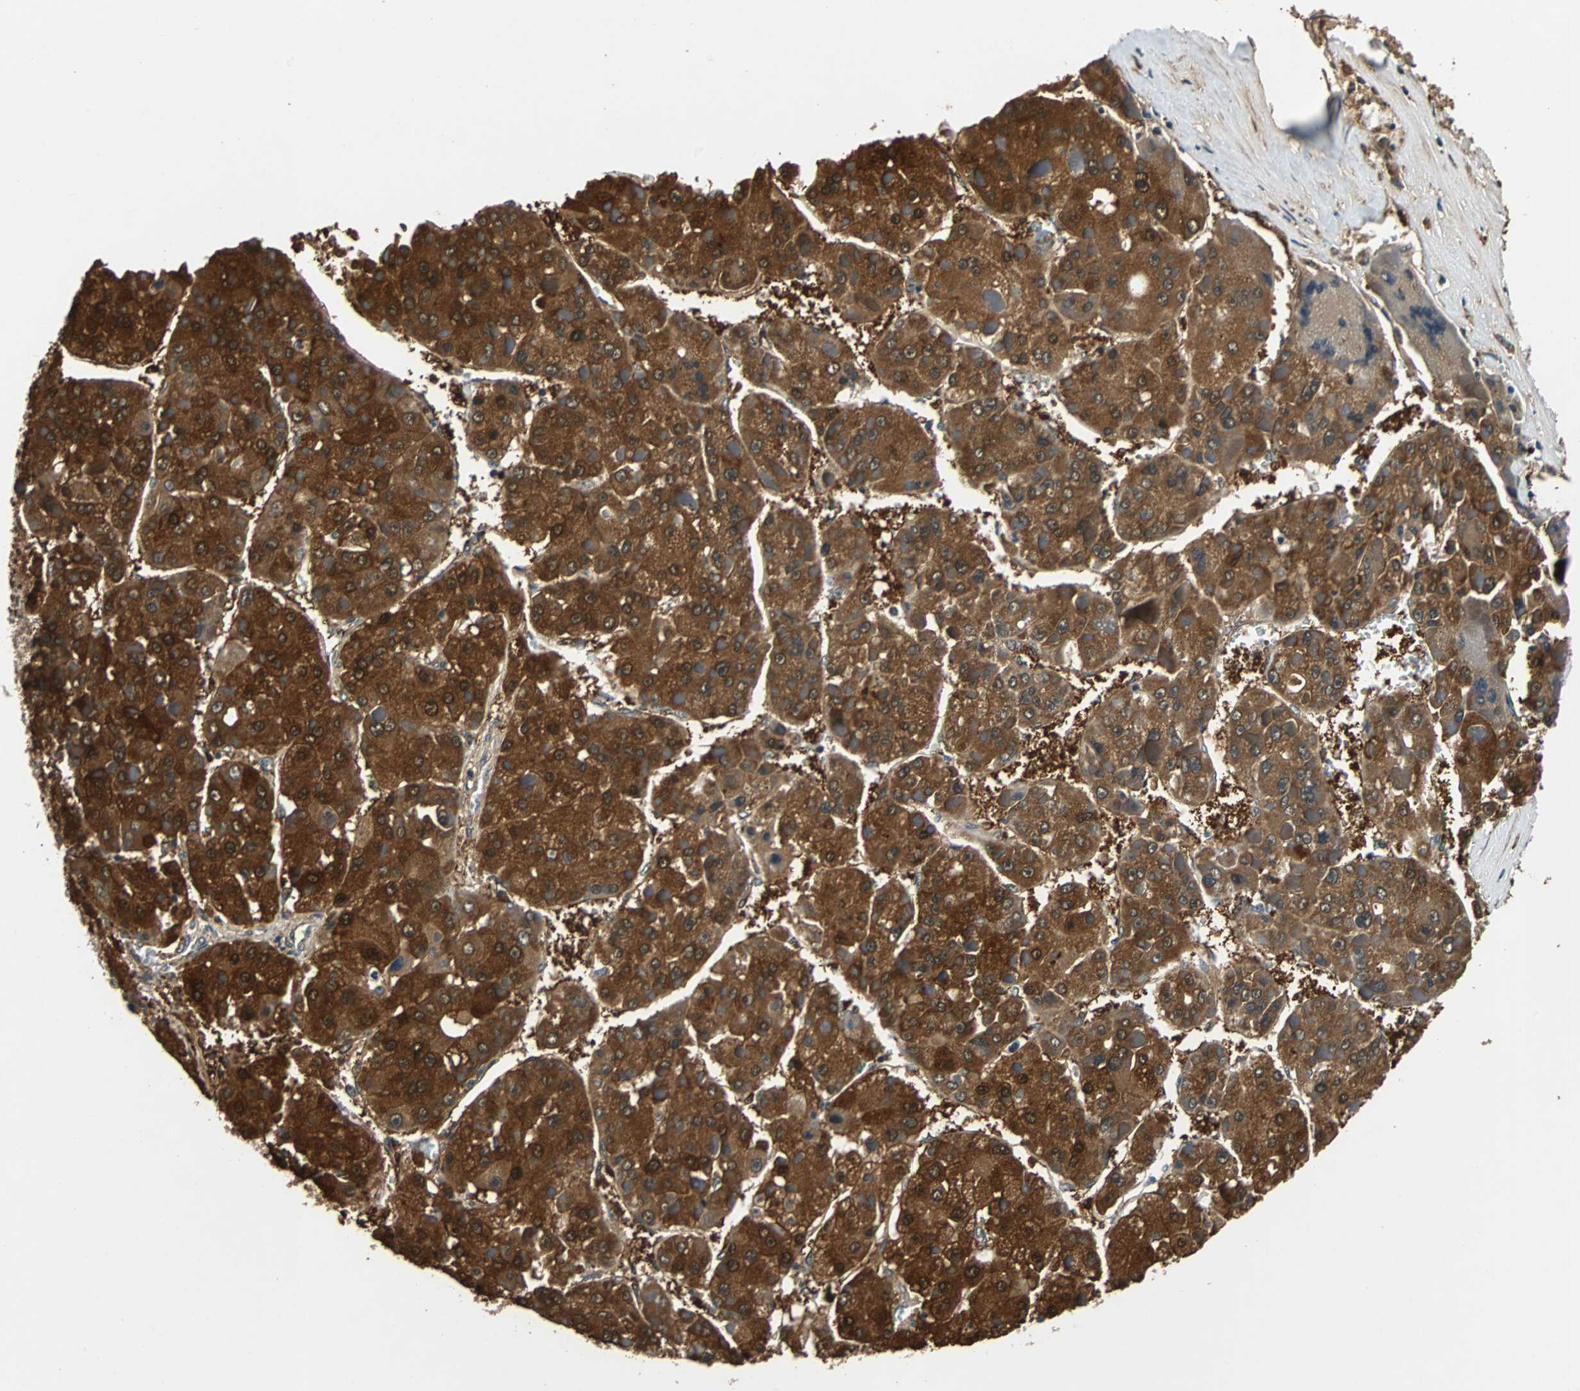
{"staining": {"intensity": "strong", "quantity": ">75%", "location": "cytoplasmic/membranous,nuclear"}, "tissue": "liver cancer", "cell_type": "Tumor cells", "image_type": "cancer", "snomed": [{"axis": "morphology", "description": "Carcinoma, Hepatocellular, NOS"}, {"axis": "topography", "description": "Liver"}], "caption": "The immunohistochemical stain highlights strong cytoplasmic/membranous and nuclear expression in tumor cells of liver cancer tissue.", "gene": "PRDX6", "patient": {"sex": "female", "age": 73}}